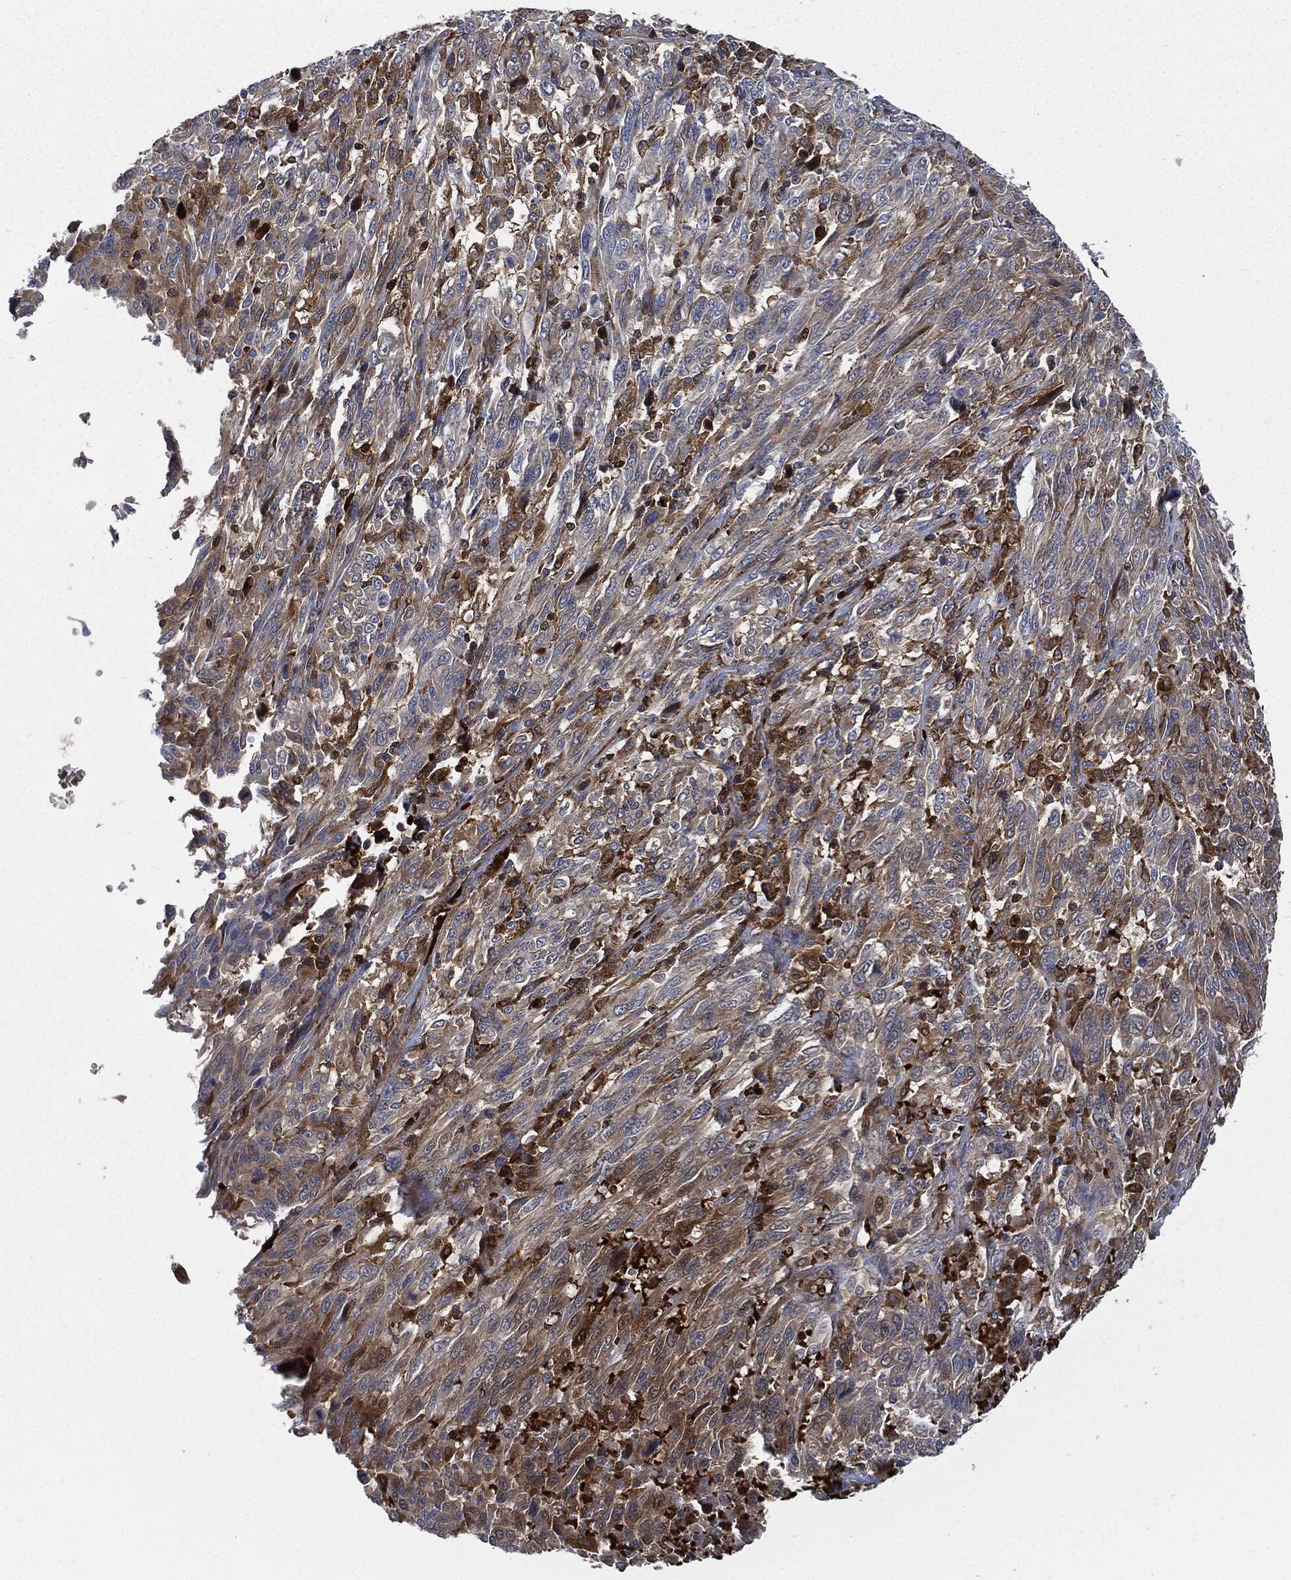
{"staining": {"intensity": "moderate", "quantity": "<25%", "location": "cytoplasmic/membranous"}, "tissue": "melanoma", "cell_type": "Tumor cells", "image_type": "cancer", "snomed": [{"axis": "morphology", "description": "Malignant melanoma, NOS"}, {"axis": "topography", "description": "Skin"}], "caption": "Moderate cytoplasmic/membranous staining is appreciated in approximately <25% of tumor cells in melanoma. (DAB IHC with brightfield microscopy, high magnification).", "gene": "PRDX2", "patient": {"sex": "female", "age": 91}}